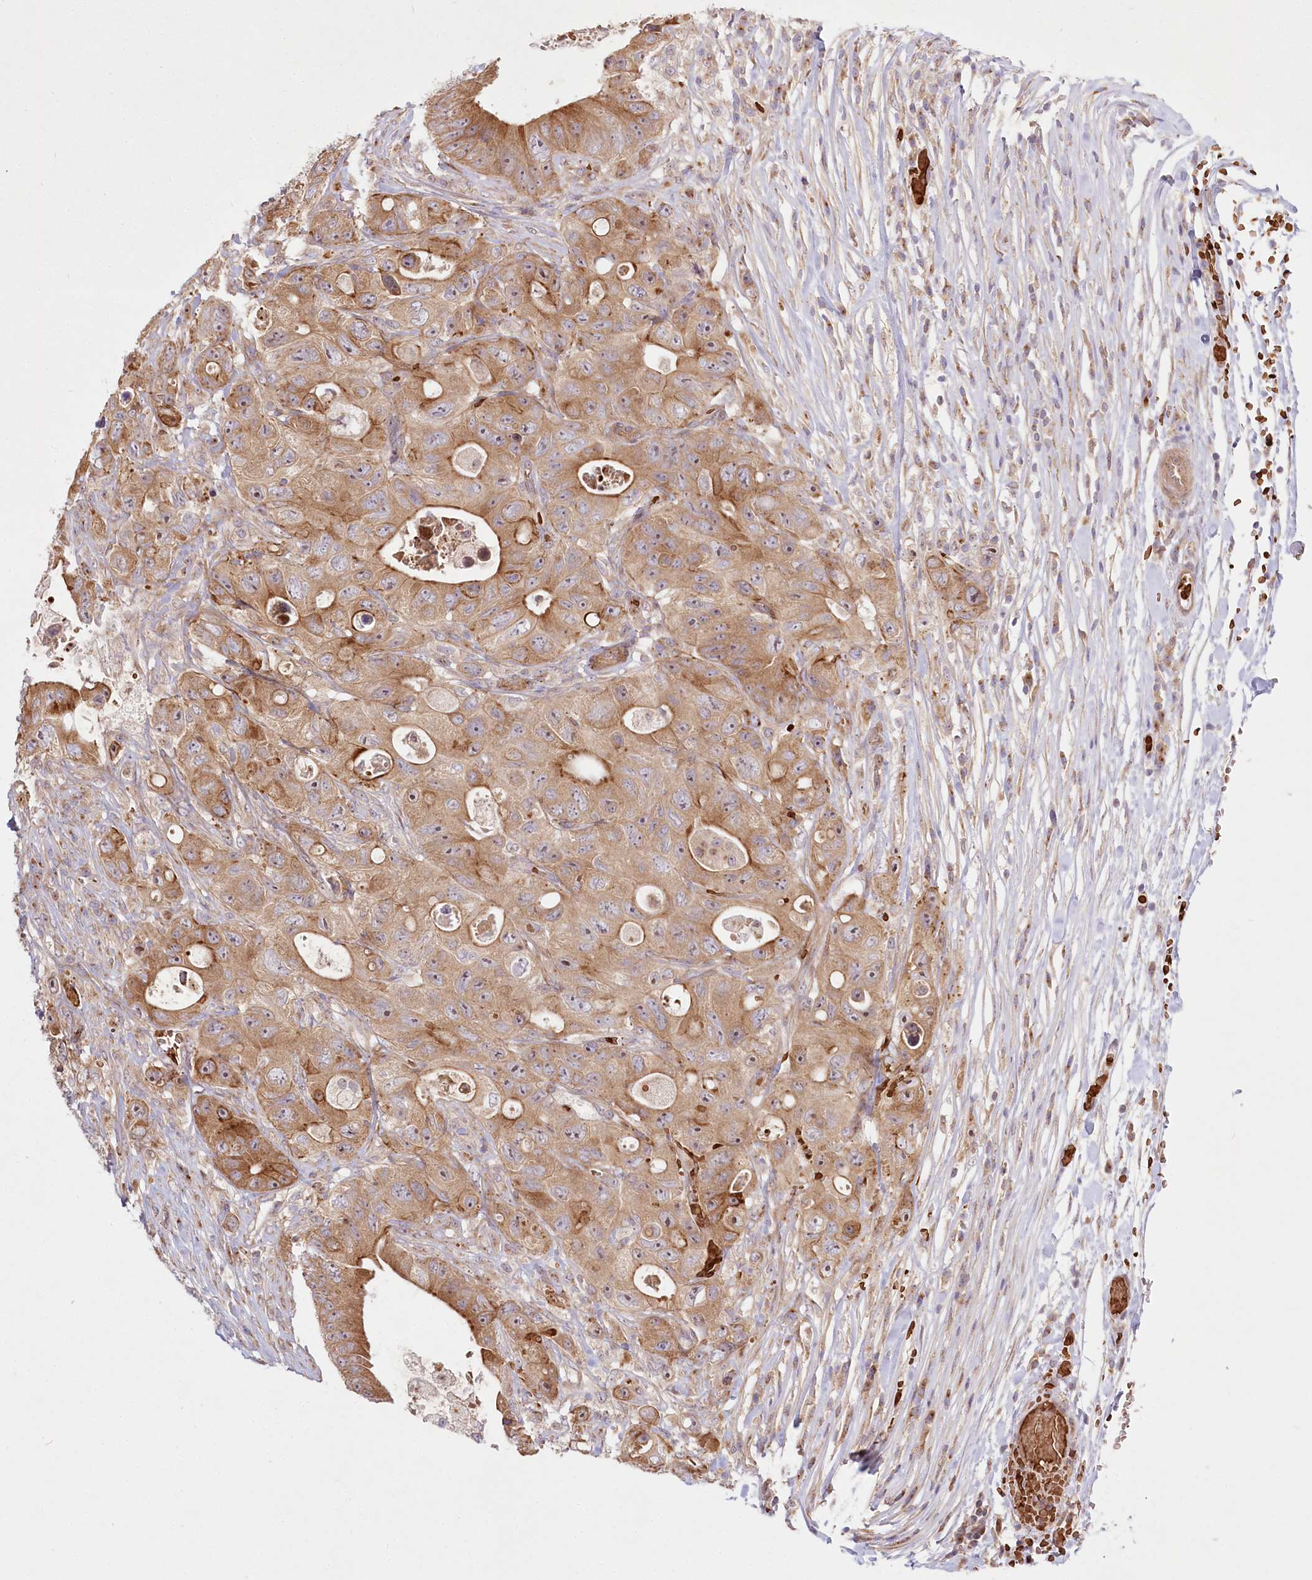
{"staining": {"intensity": "moderate", "quantity": ">75%", "location": "cytoplasmic/membranous"}, "tissue": "colorectal cancer", "cell_type": "Tumor cells", "image_type": "cancer", "snomed": [{"axis": "morphology", "description": "Adenocarcinoma, NOS"}, {"axis": "topography", "description": "Colon"}], "caption": "Adenocarcinoma (colorectal) was stained to show a protein in brown. There is medium levels of moderate cytoplasmic/membranous expression in about >75% of tumor cells.", "gene": "COMMD3", "patient": {"sex": "female", "age": 46}}